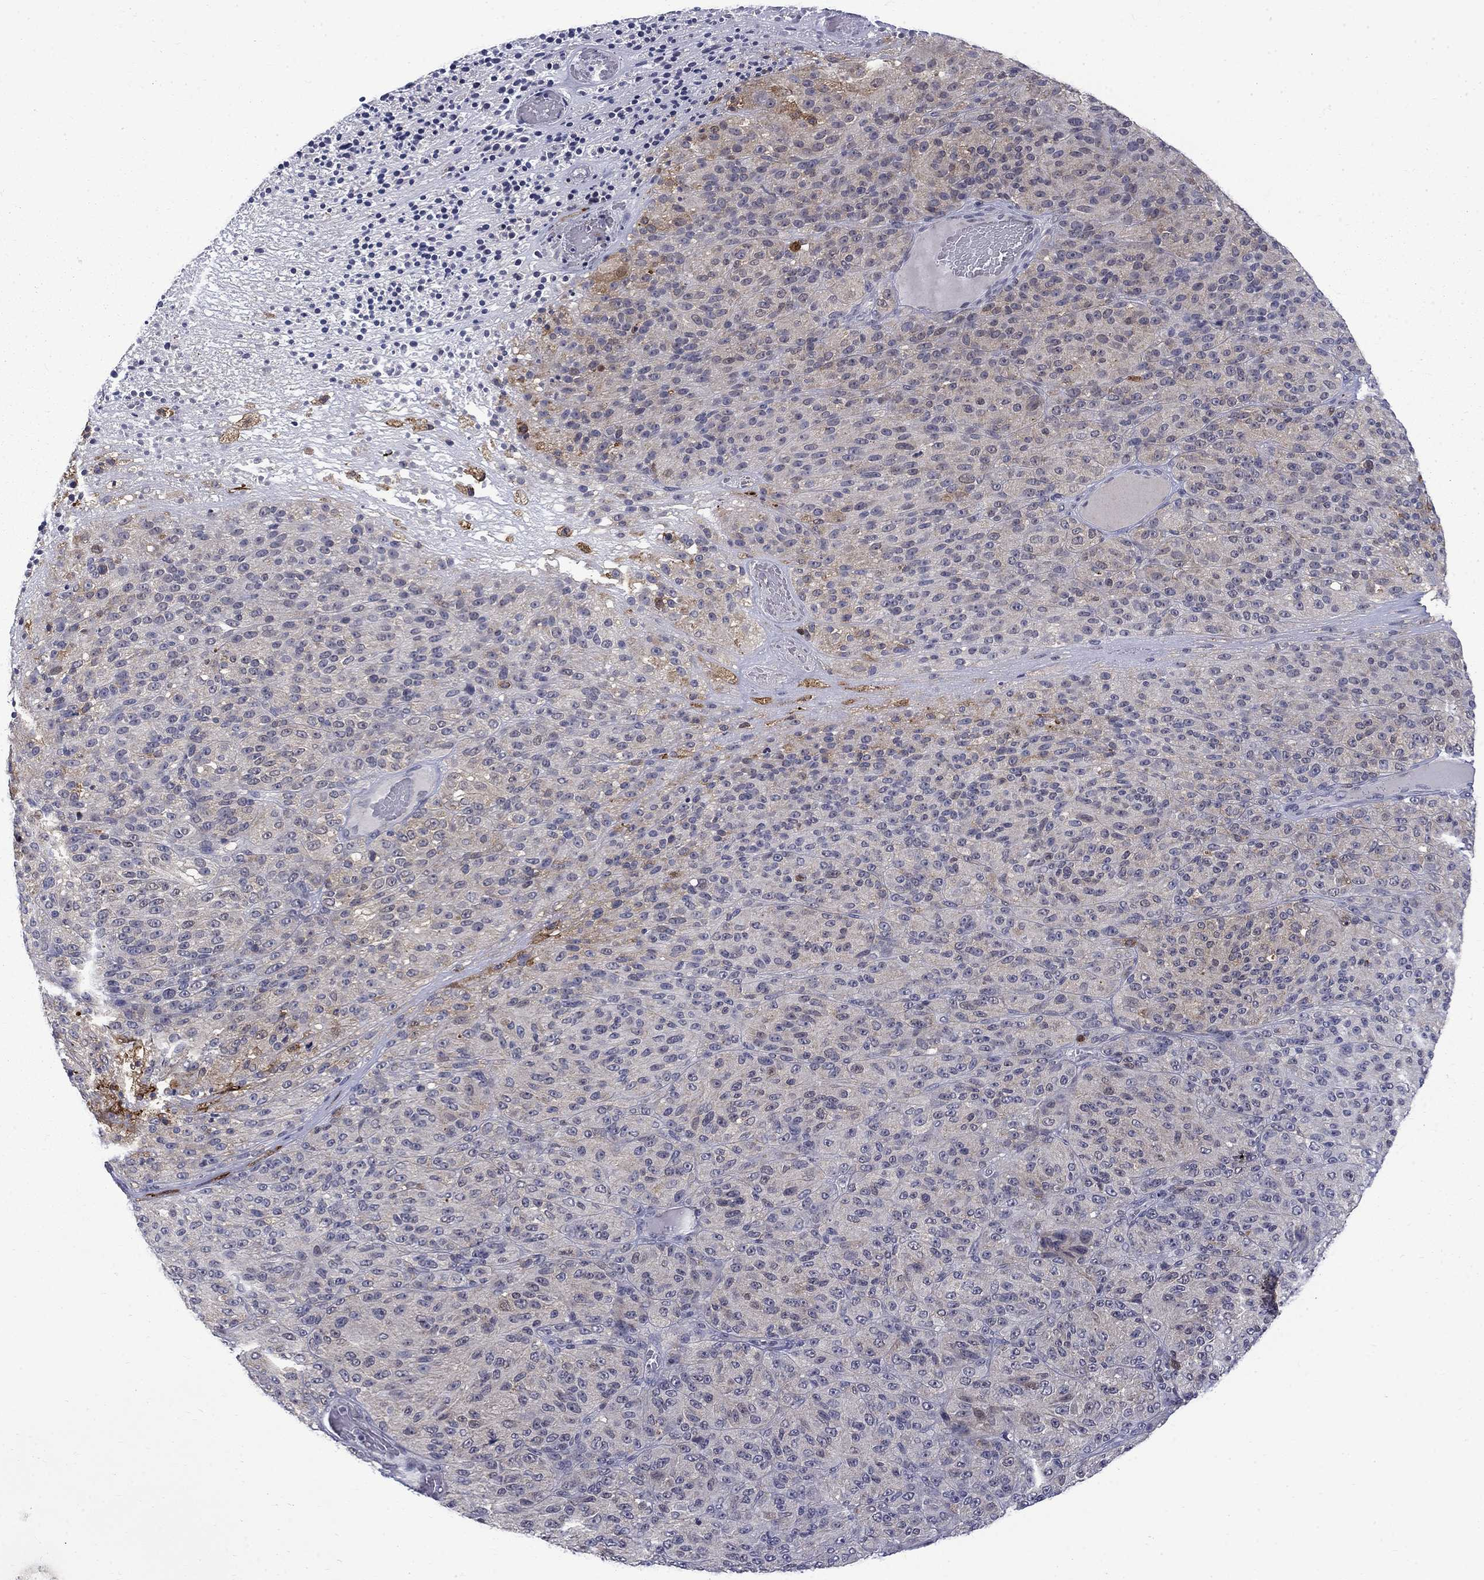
{"staining": {"intensity": "moderate", "quantity": "<25%", "location": "cytoplasmic/membranous"}, "tissue": "melanoma", "cell_type": "Tumor cells", "image_type": "cancer", "snomed": [{"axis": "morphology", "description": "Malignant melanoma, Metastatic site"}, {"axis": "topography", "description": "Brain"}], "caption": "Brown immunohistochemical staining in malignant melanoma (metastatic site) displays moderate cytoplasmic/membranous positivity in about <25% of tumor cells.", "gene": "PCBP3", "patient": {"sex": "female", "age": 56}}